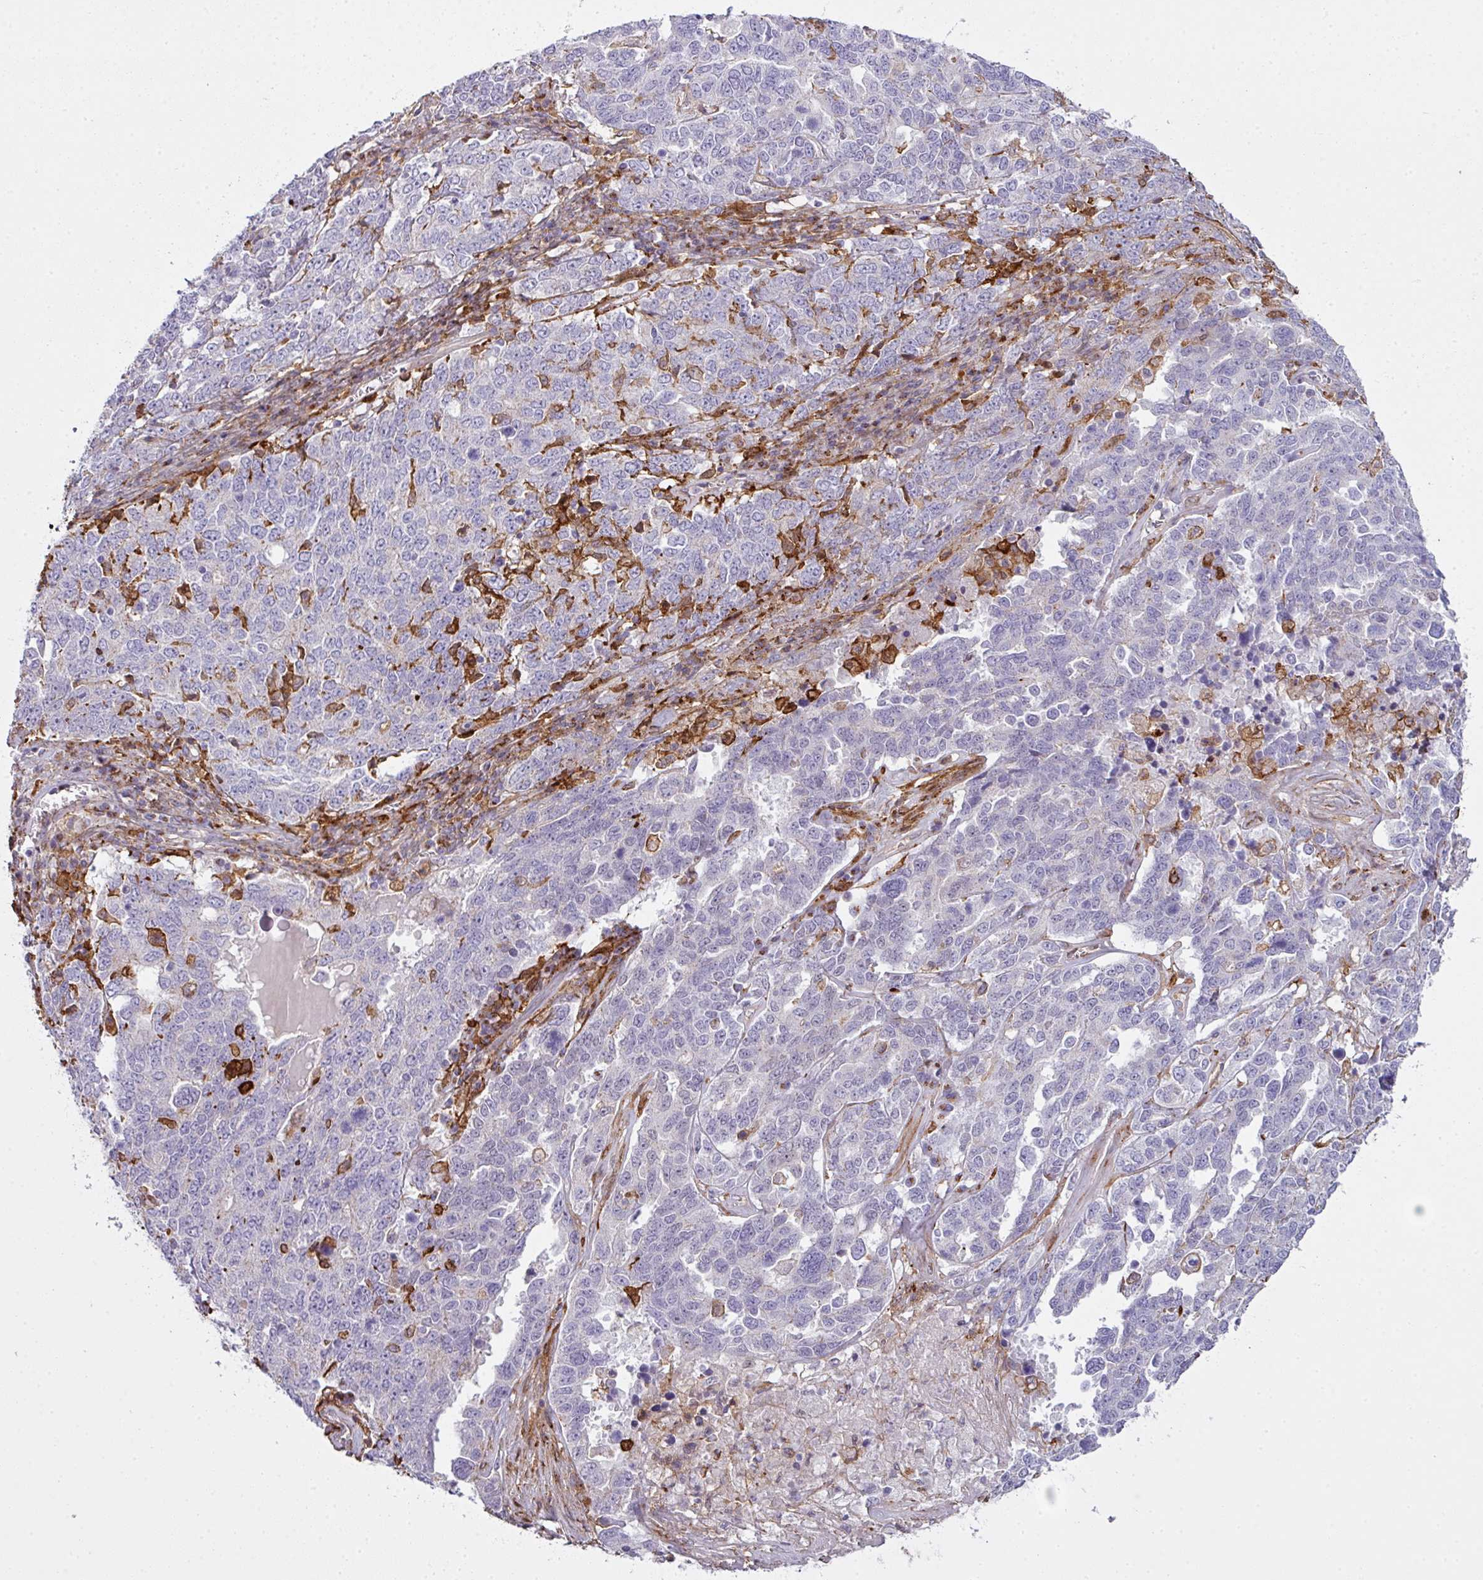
{"staining": {"intensity": "negative", "quantity": "none", "location": "none"}, "tissue": "ovarian cancer", "cell_type": "Tumor cells", "image_type": "cancer", "snomed": [{"axis": "morphology", "description": "Carcinoma, endometroid"}, {"axis": "topography", "description": "Ovary"}], "caption": "A high-resolution photomicrograph shows immunohistochemistry staining of ovarian endometroid carcinoma, which displays no significant staining in tumor cells. (DAB (3,3'-diaminobenzidine) immunohistochemistry with hematoxylin counter stain).", "gene": "COL8A1", "patient": {"sex": "female", "age": 62}}